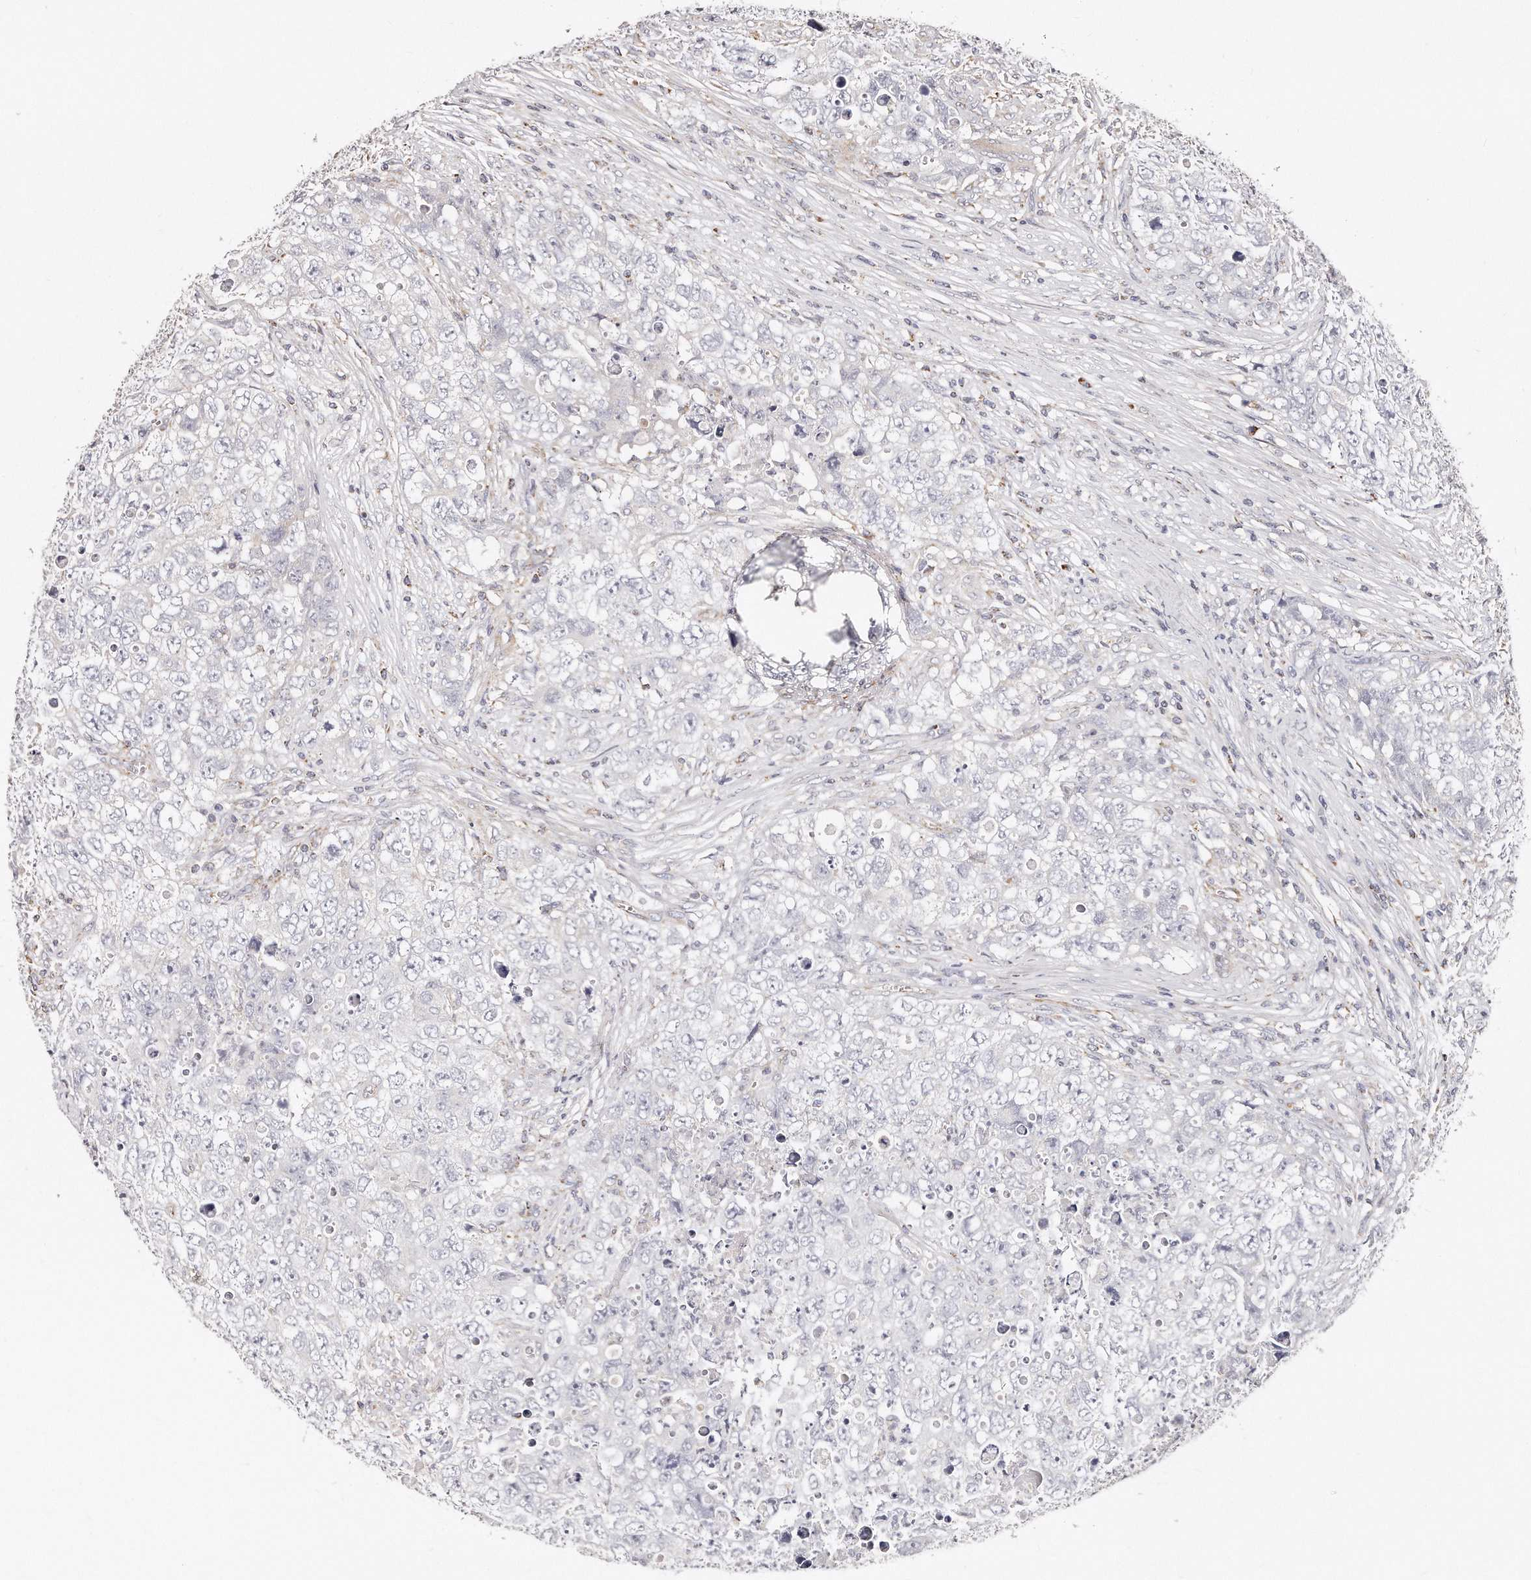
{"staining": {"intensity": "negative", "quantity": "none", "location": "none"}, "tissue": "testis cancer", "cell_type": "Tumor cells", "image_type": "cancer", "snomed": [{"axis": "morphology", "description": "Seminoma, NOS"}, {"axis": "morphology", "description": "Carcinoma, Embryonal, NOS"}, {"axis": "topography", "description": "Testis"}], "caption": "Tumor cells are negative for protein expression in human testis cancer. (DAB (3,3'-diaminobenzidine) immunohistochemistry (IHC) visualized using brightfield microscopy, high magnification).", "gene": "RTKN", "patient": {"sex": "male", "age": 43}}